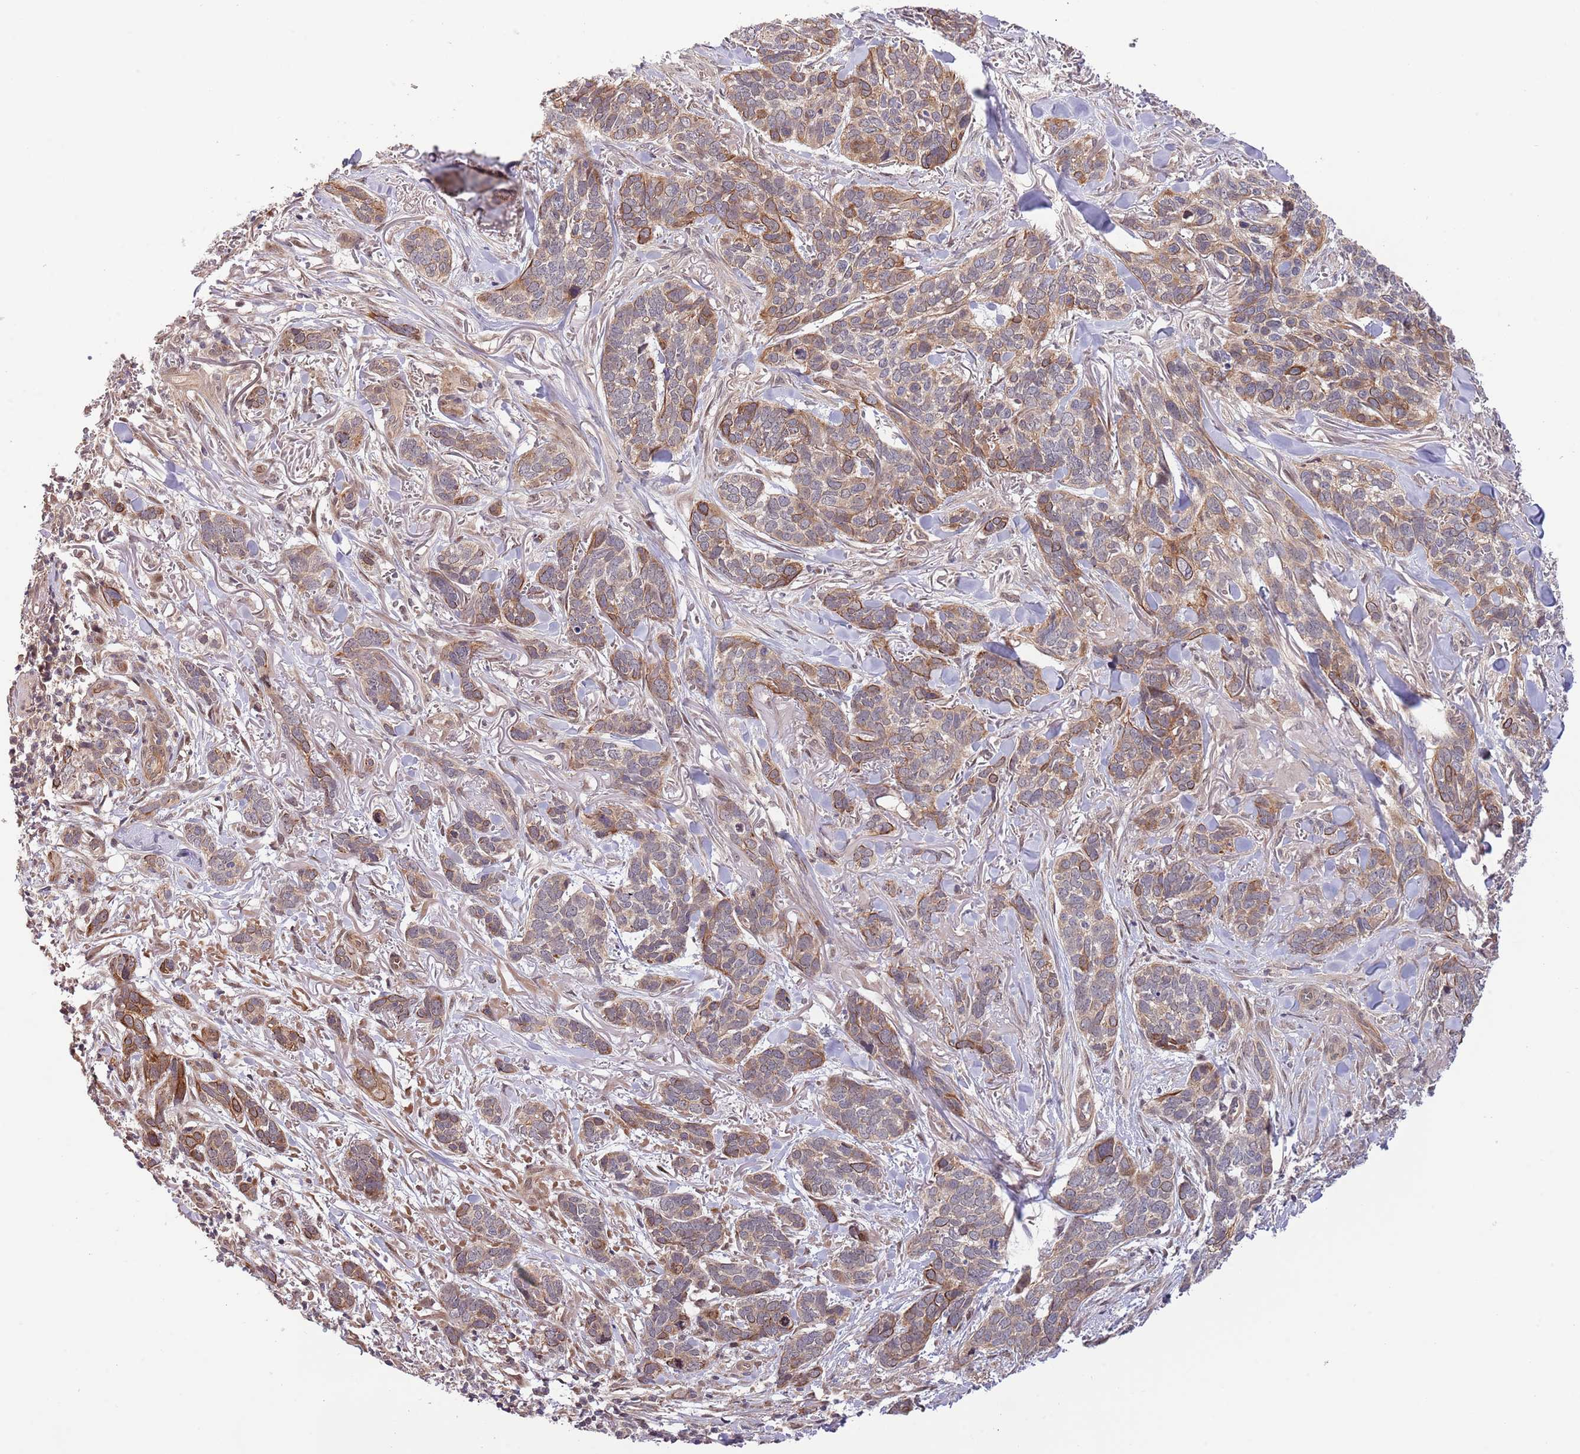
{"staining": {"intensity": "moderate", "quantity": "25%-75%", "location": "cytoplasmic/membranous"}, "tissue": "skin cancer", "cell_type": "Tumor cells", "image_type": "cancer", "snomed": [{"axis": "morphology", "description": "Basal cell carcinoma"}, {"axis": "topography", "description": "Skin"}], "caption": "Immunohistochemistry (IHC) of basal cell carcinoma (skin) exhibits medium levels of moderate cytoplasmic/membranous expression in approximately 25%-75% of tumor cells. Ihc stains the protein in brown and the nuclei are stained blue.", "gene": "PRR16", "patient": {"sex": "male", "age": 86}}